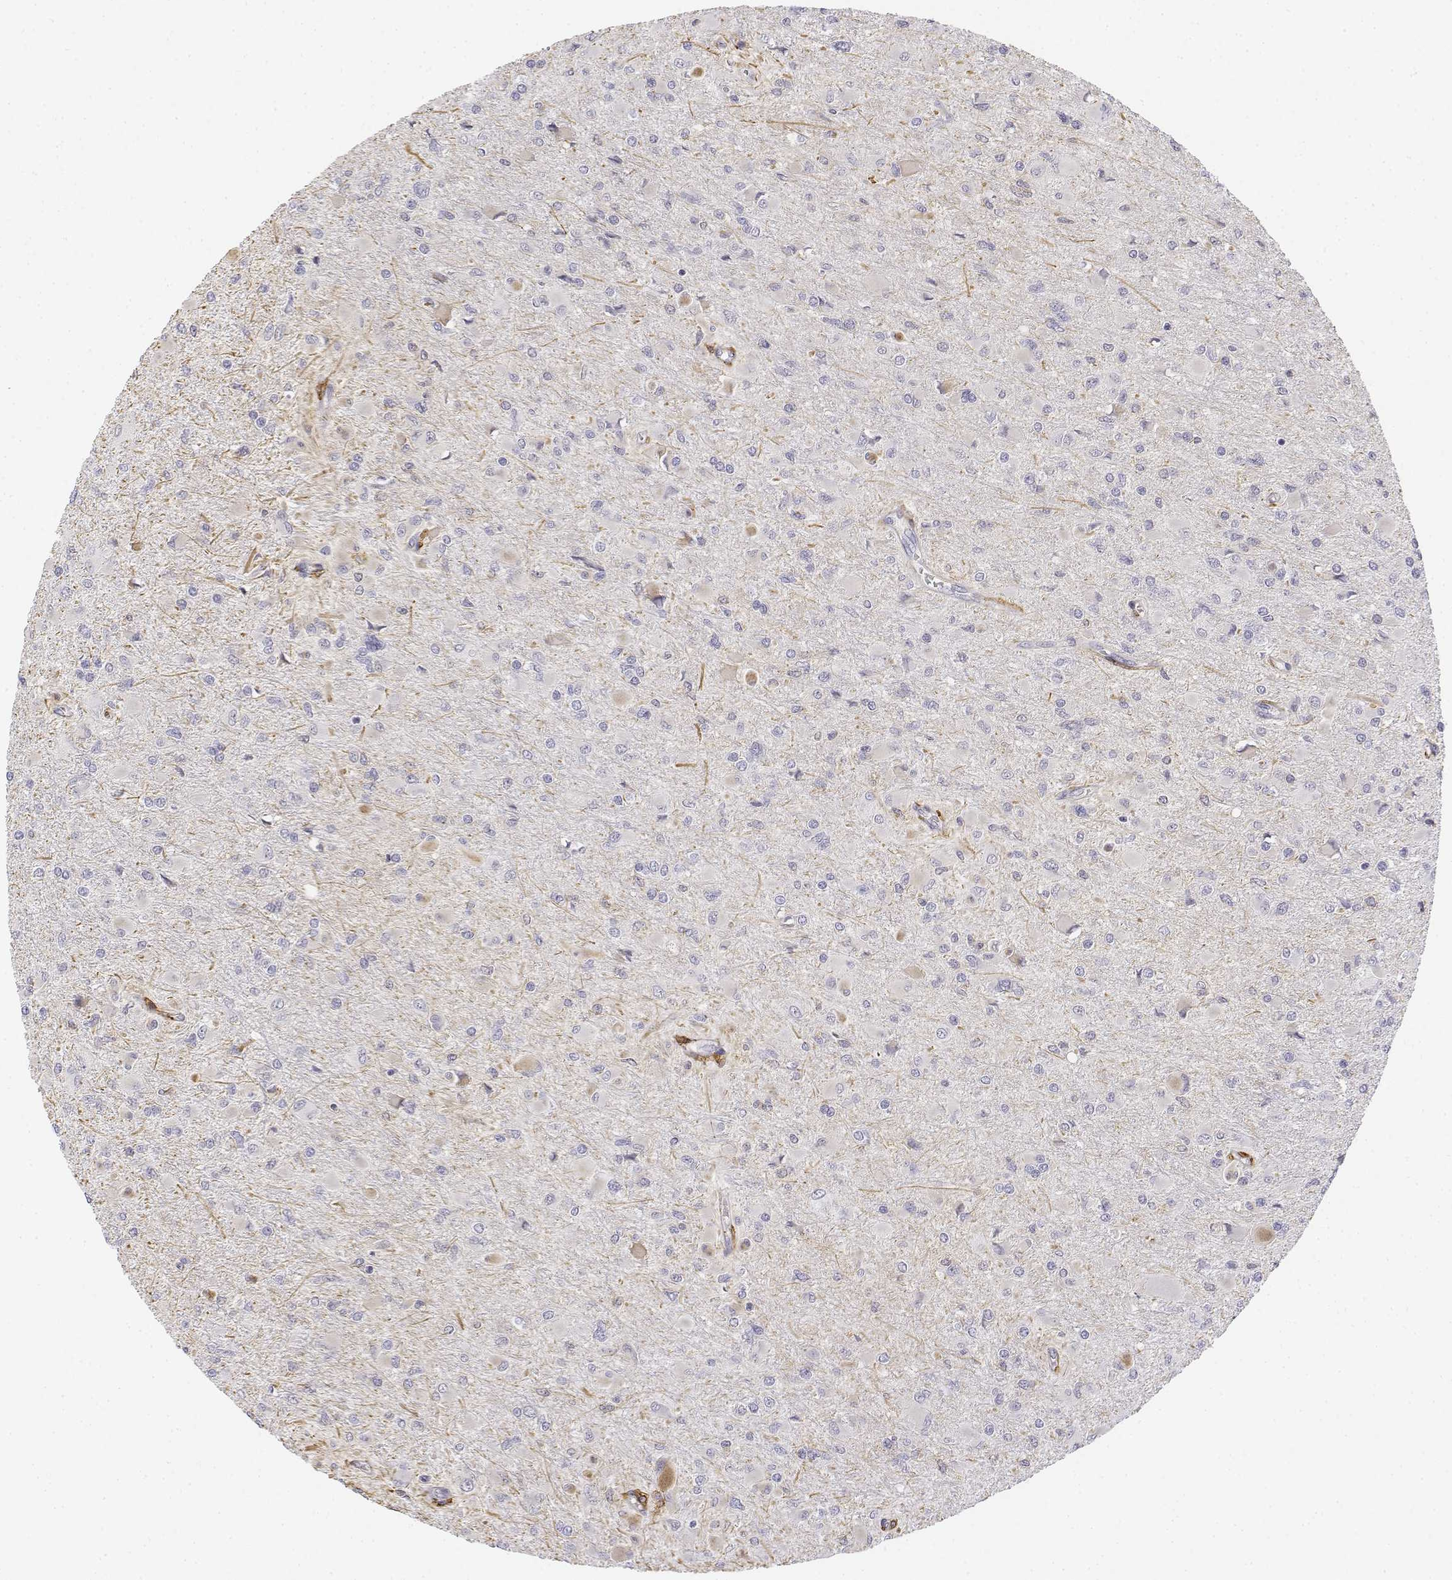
{"staining": {"intensity": "negative", "quantity": "none", "location": "none"}, "tissue": "glioma", "cell_type": "Tumor cells", "image_type": "cancer", "snomed": [{"axis": "morphology", "description": "Glioma, malignant, High grade"}, {"axis": "topography", "description": "Cerebral cortex"}], "caption": "Photomicrograph shows no protein positivity in tumor cells of malignant glioma (high-grade) tissue.", "gene": "CD14", "patient": {"sex": "female", "age": 36}}